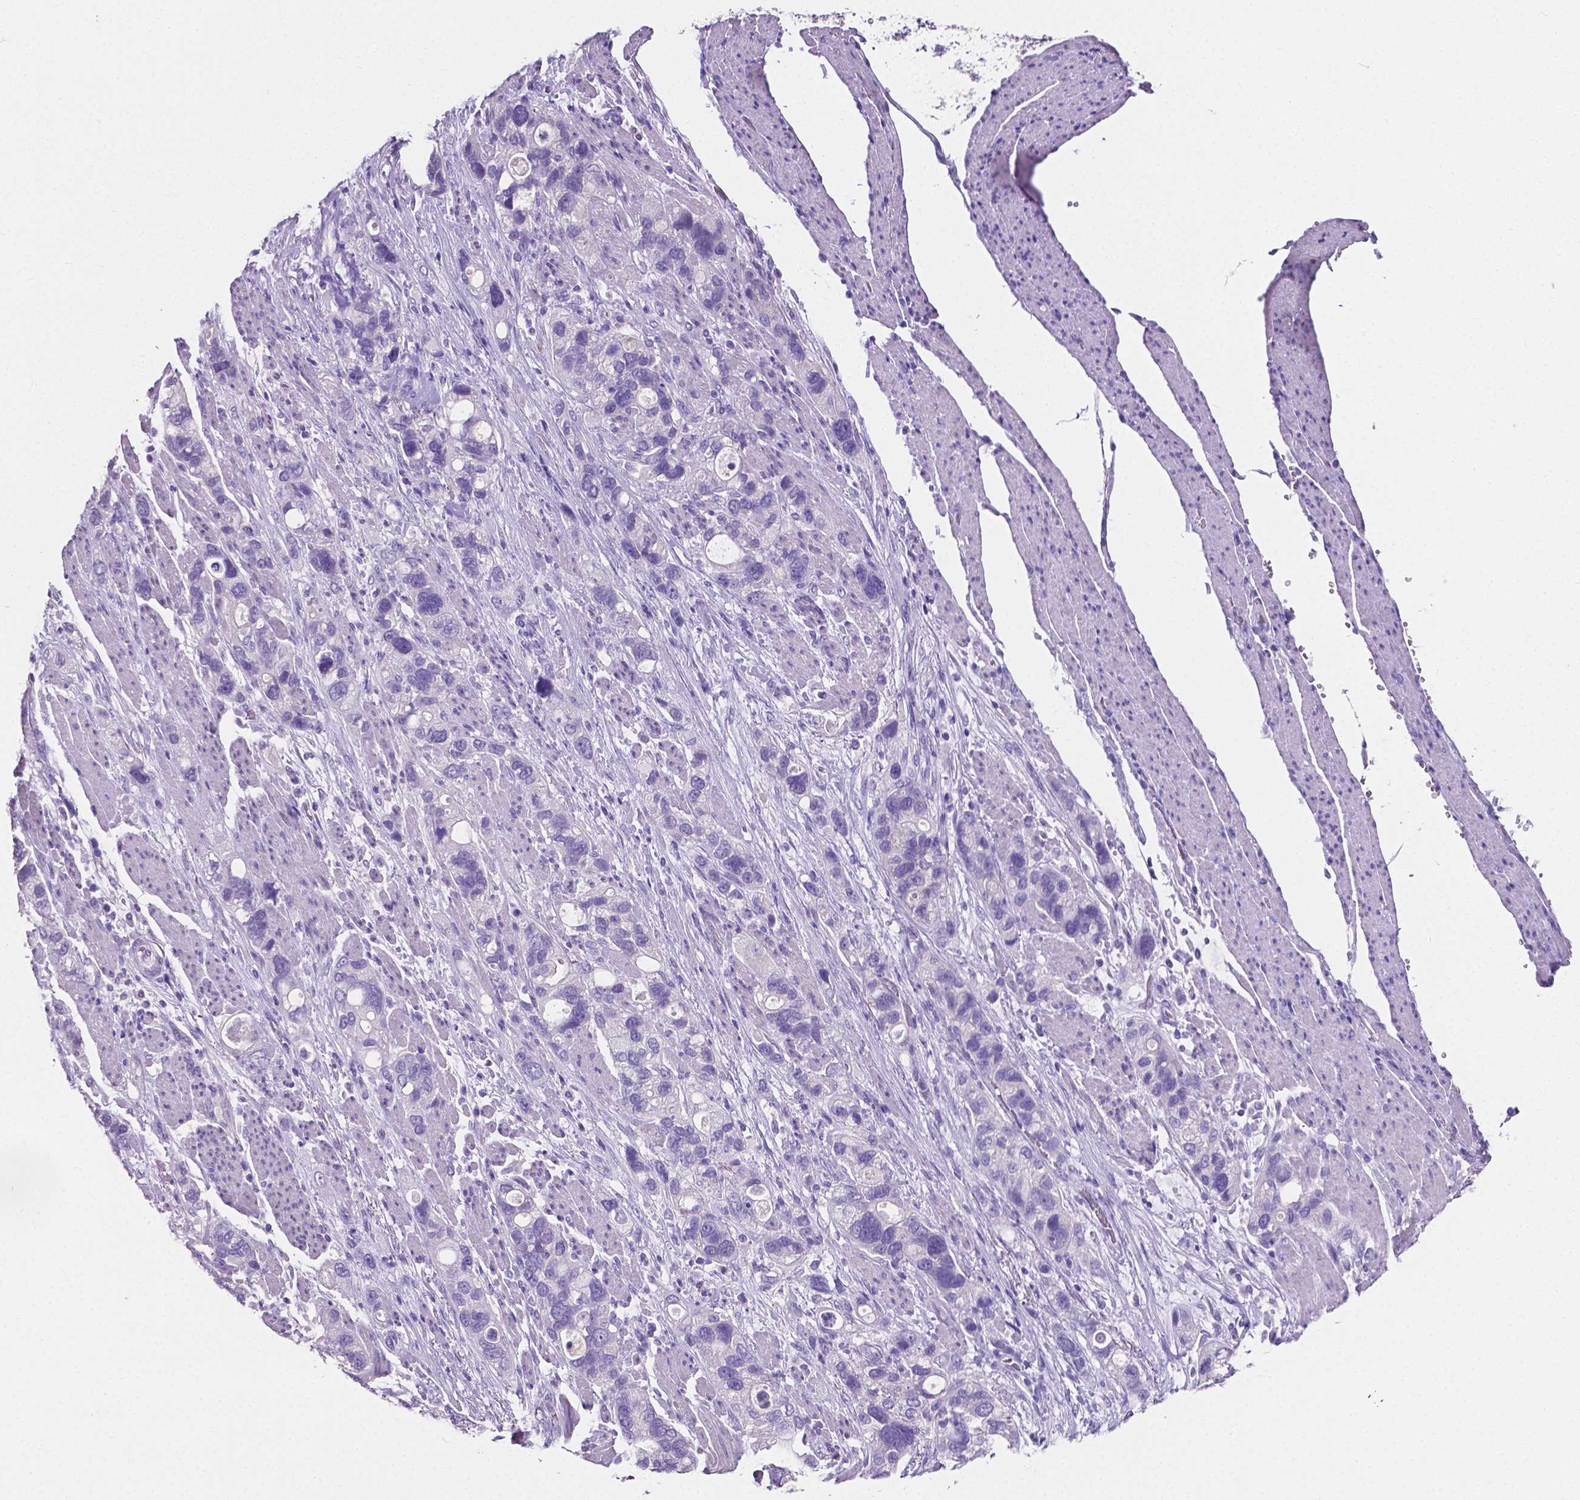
{"staining": {"intensity": "negative", "quantity": "none", "location": "none"}, "tissue": "stomach cancer", "cell_type": "Tumor cells", "image_type": "cancer", "snomed": [{"axis": "morphology", "description": "Adenocarcinoma, NOS"}, {"axis": "topography", "description": "Stomach, upper"}], "caption": "Stomach cancer stained for a protein using immunohistochemistry displays no staining tumor cells.", "gene": "SLC22A2", "patient": {"sex": "female", "age": 81}}